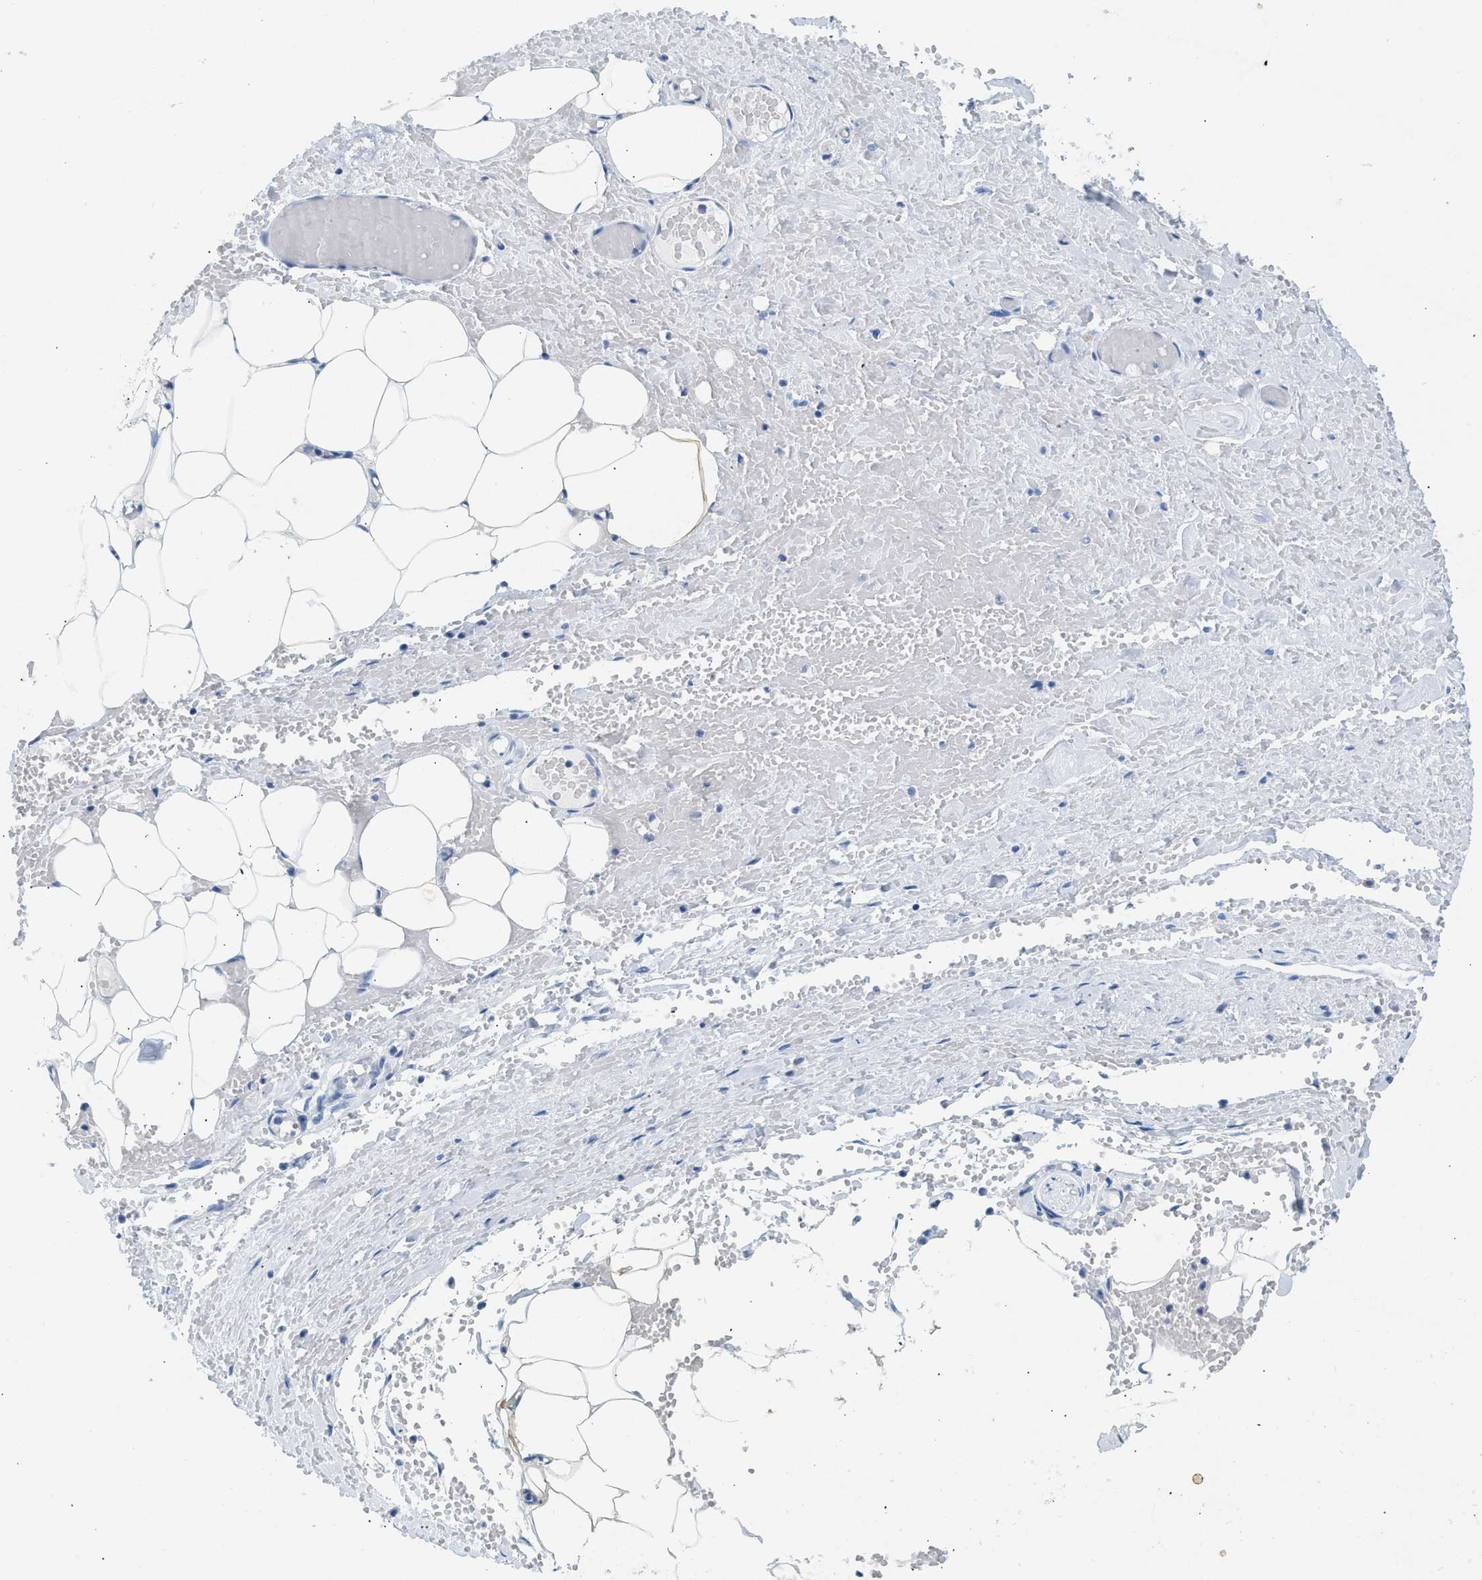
{"staining": {"intensity": "negative", "quantity": "none", "location": "none"}, "tissue": "adipose tissue", "cell_type": "Adipocytes", "image_type": "normal", "snomed": [{"axis": "morphology", "description": "Normal tissue, NOS"}, {"axis": "topography", "description": "Soft tissue"}, {"axis": "topography", "description": "Vascular tissue"}], "caption": "A high-resolution micrograph shows immunohistochemistry staining of benign adipose tissue, which shows no significant expression in adipocytes. (Brightfield microscopy of DAB IHC at high magnification).", "gene": "HHATL", "patient": {"sex": "female", "age": 35}}